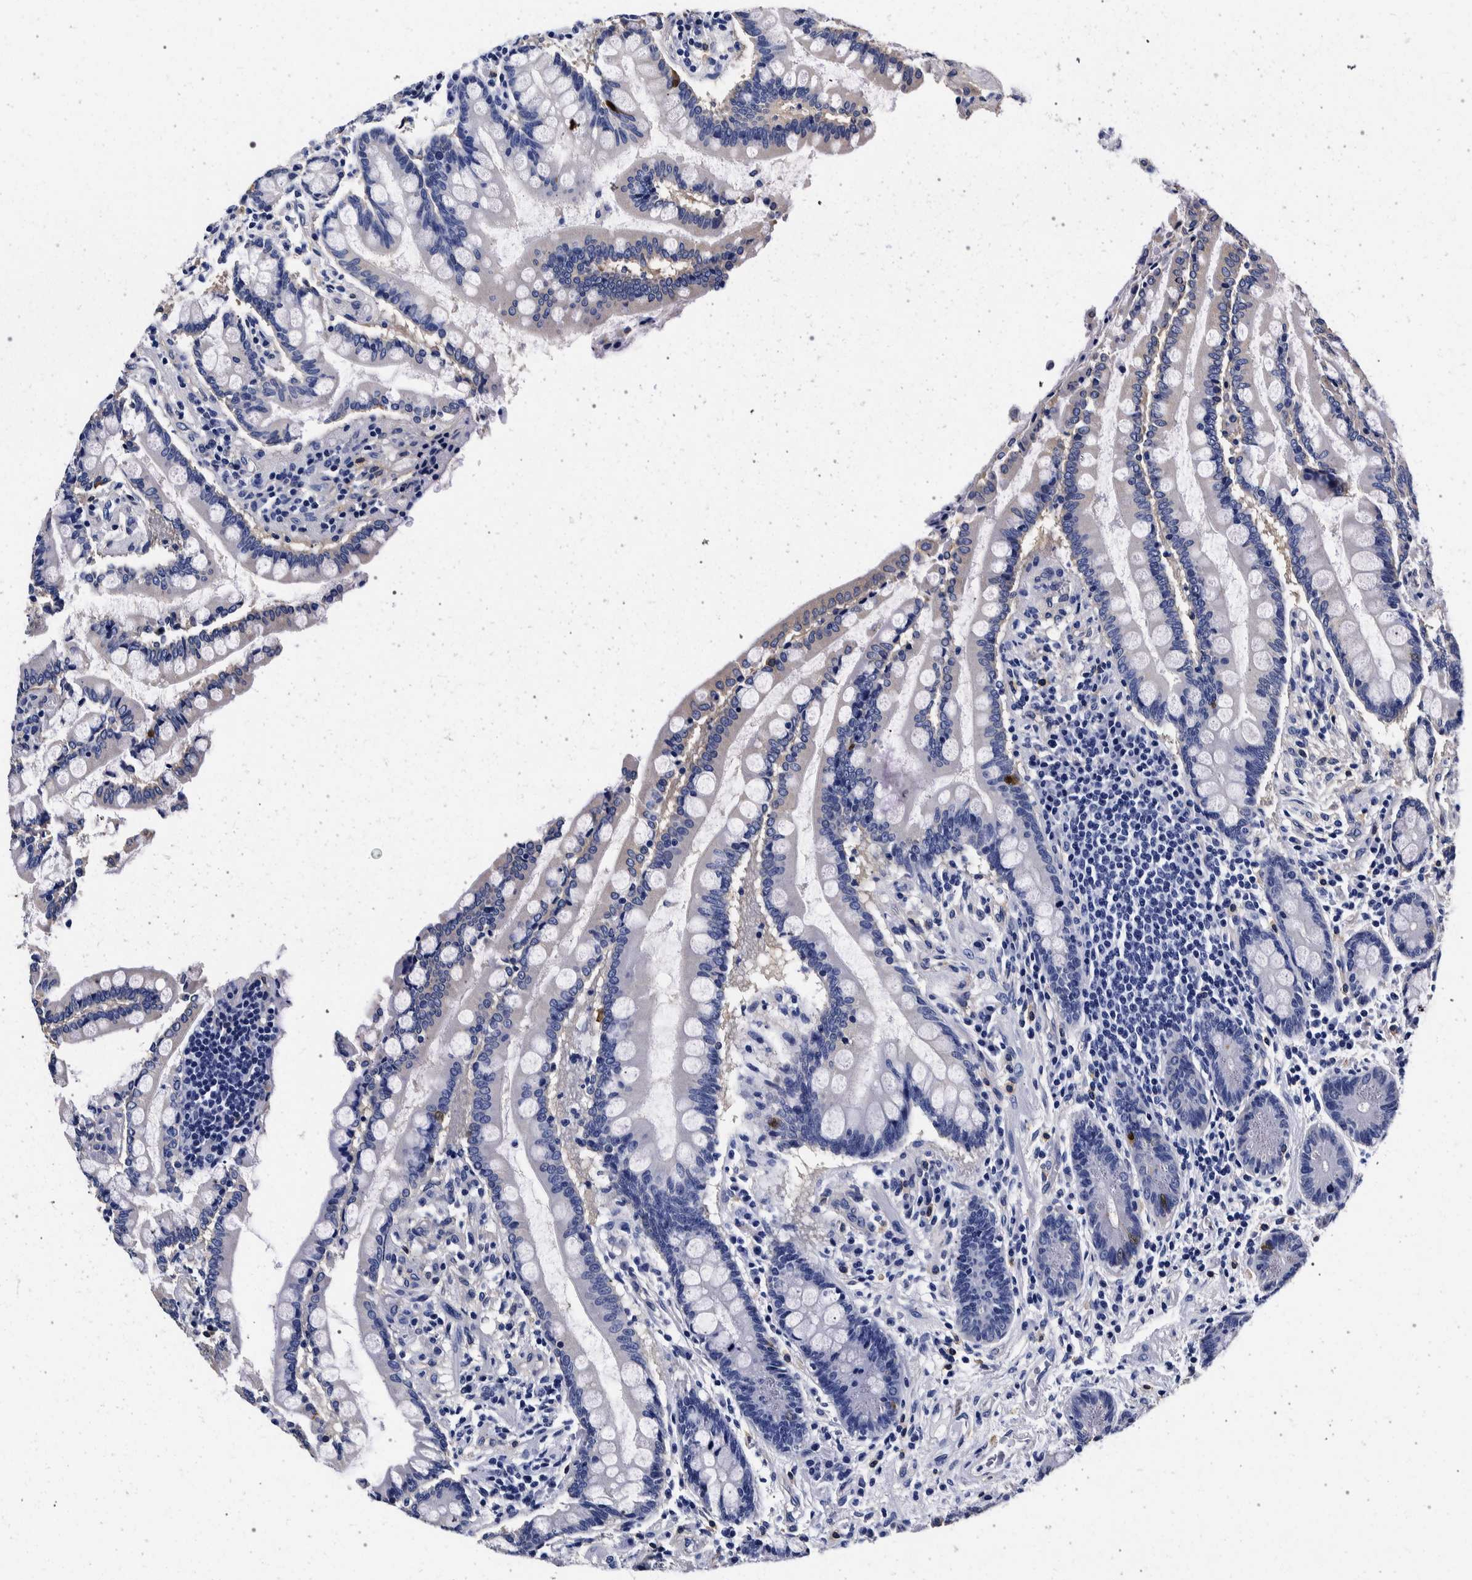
{"staining": {"intensity": "negative", "quantity": "none", "location": "none"}, "tissue": "colon", "cell_type": "Endothelial cells", "image_type": "normal", "snomed": [{"axis": "morphology", "description": "Normal tissue, NOS"}, {"axis": "topography", "description": "Colon"}], "caption": "DAB immunohistochemical staining of normal human colon reveals no significant staining in endothelial cells.", "gene": "NIBAN2", "patient": {"sex": "male", "age": 73}}